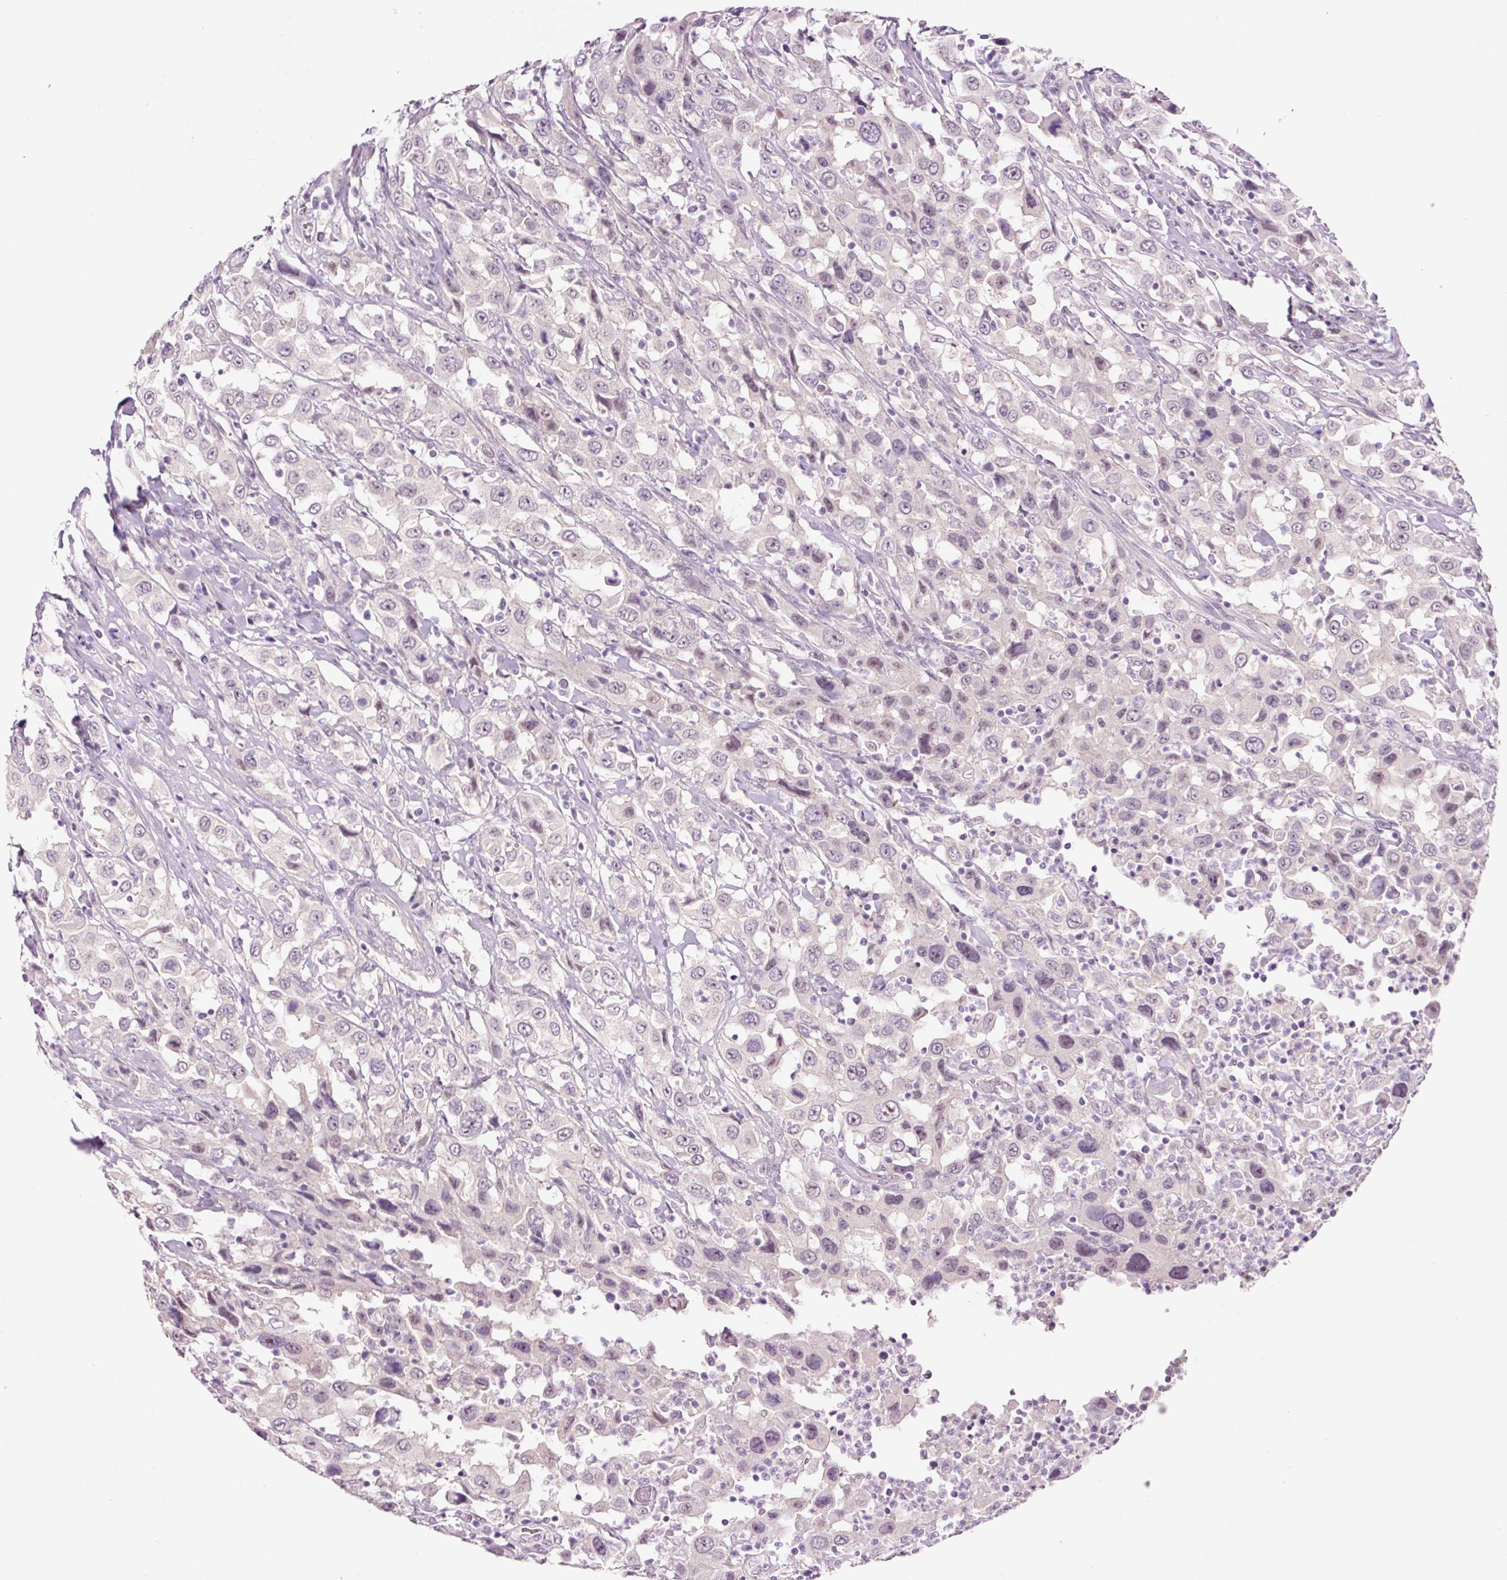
{"staining": {"intensity": "weak", "quantity": "<25%", "location": "nuclear"}, "tissue": "urothelial cancer", "cell_type": "Tumor cells", "image_type": "cancer", "snomed": [{"axis": "morphology", "description": "Urothelial carcinoma, High grade"}, {"axis": "topography", "description": "Urinary bladder"}], "caption": "DAB immunohistochemical staining of urothelial carcinoma (high-grade) shows no significant staining in tumor cells.", "gene": "GCG", "patient": {"sex": "male", "age": 61}}